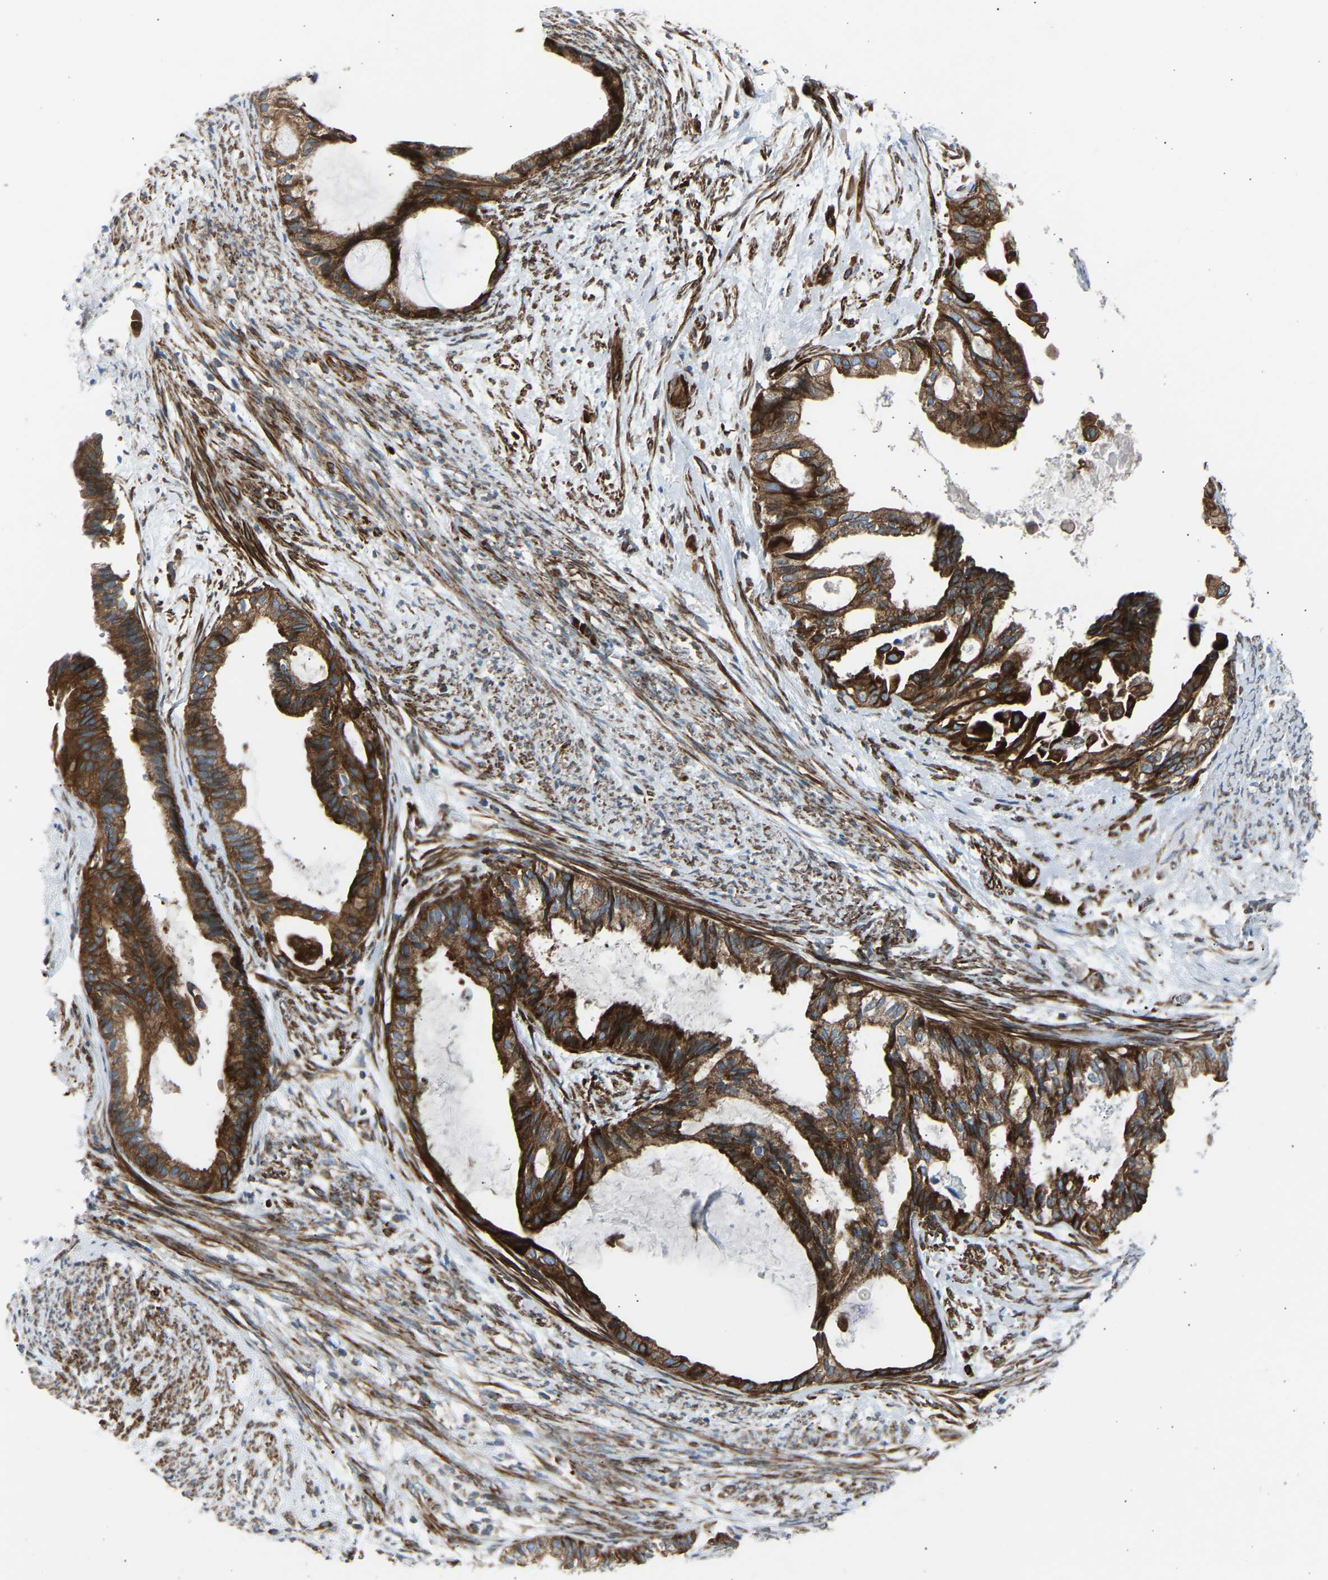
{"staining": {"intensity": "strong", "quantity": ">75%", "location": "cytoplasmic/membranous"}, "tissue": "cervical cancer", "cell_type": "Tumor cells", "image_type": "cancer", "snomed": [{"axis": "morphology", "description": "Normal tissue, NOS"}, {"axis": "morphology", "description": "Adenocarcinoma, NOS"}, {"axis": "topography", "description": "Cervix"}, {"axis": "topography", "description": "Endometrium"}], "caption": "Brown immunohistochemical staining in adenocarcinoma (cervical) reveals strong cytoplasmic/membranous expression in about >75% of tumor cells. (DAB = brown stain, brightfield microscopy at high magnification).", "gene": "VPS41", "patient": {"sex": "female", "age": 86}}